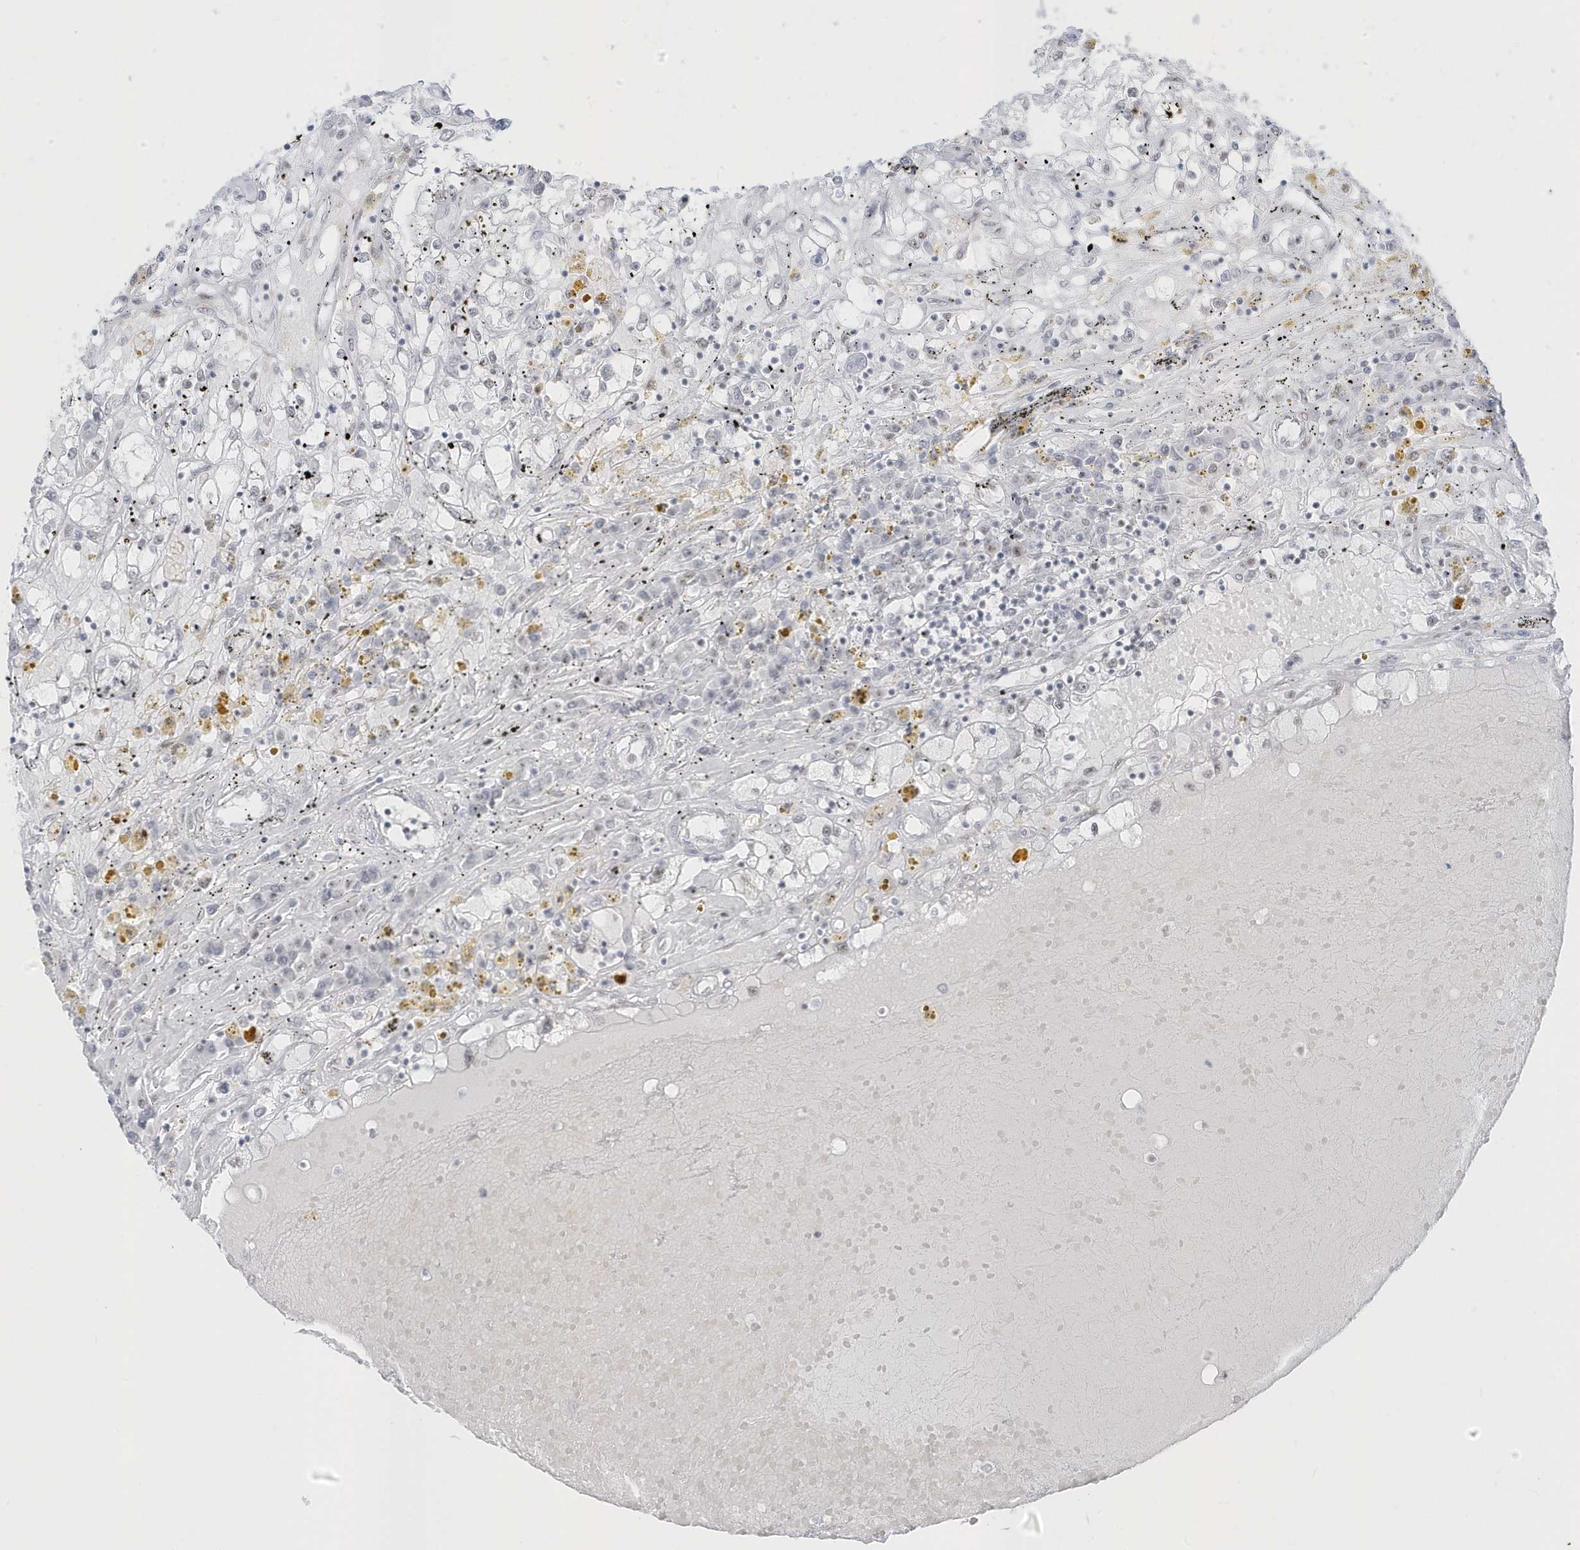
{"staining": {"intensity": "negative", "quantity": "none", "location": "none"}, "tissue": "renal cancer", "cell_type": "Tumor cells", "image_type": "cancer", "snomed": [{"axis": "morphology", "description": "Adenocarcinoma, NOS"}, {"axis": "topography", "description": "Kidney"}], "caption": "Protein analysis of renal adenocarcinoma demonstrates no significant staining in tumor cells.", "gene": "PLEKHN1", "patient": {"sex": "male", "age": 56}}